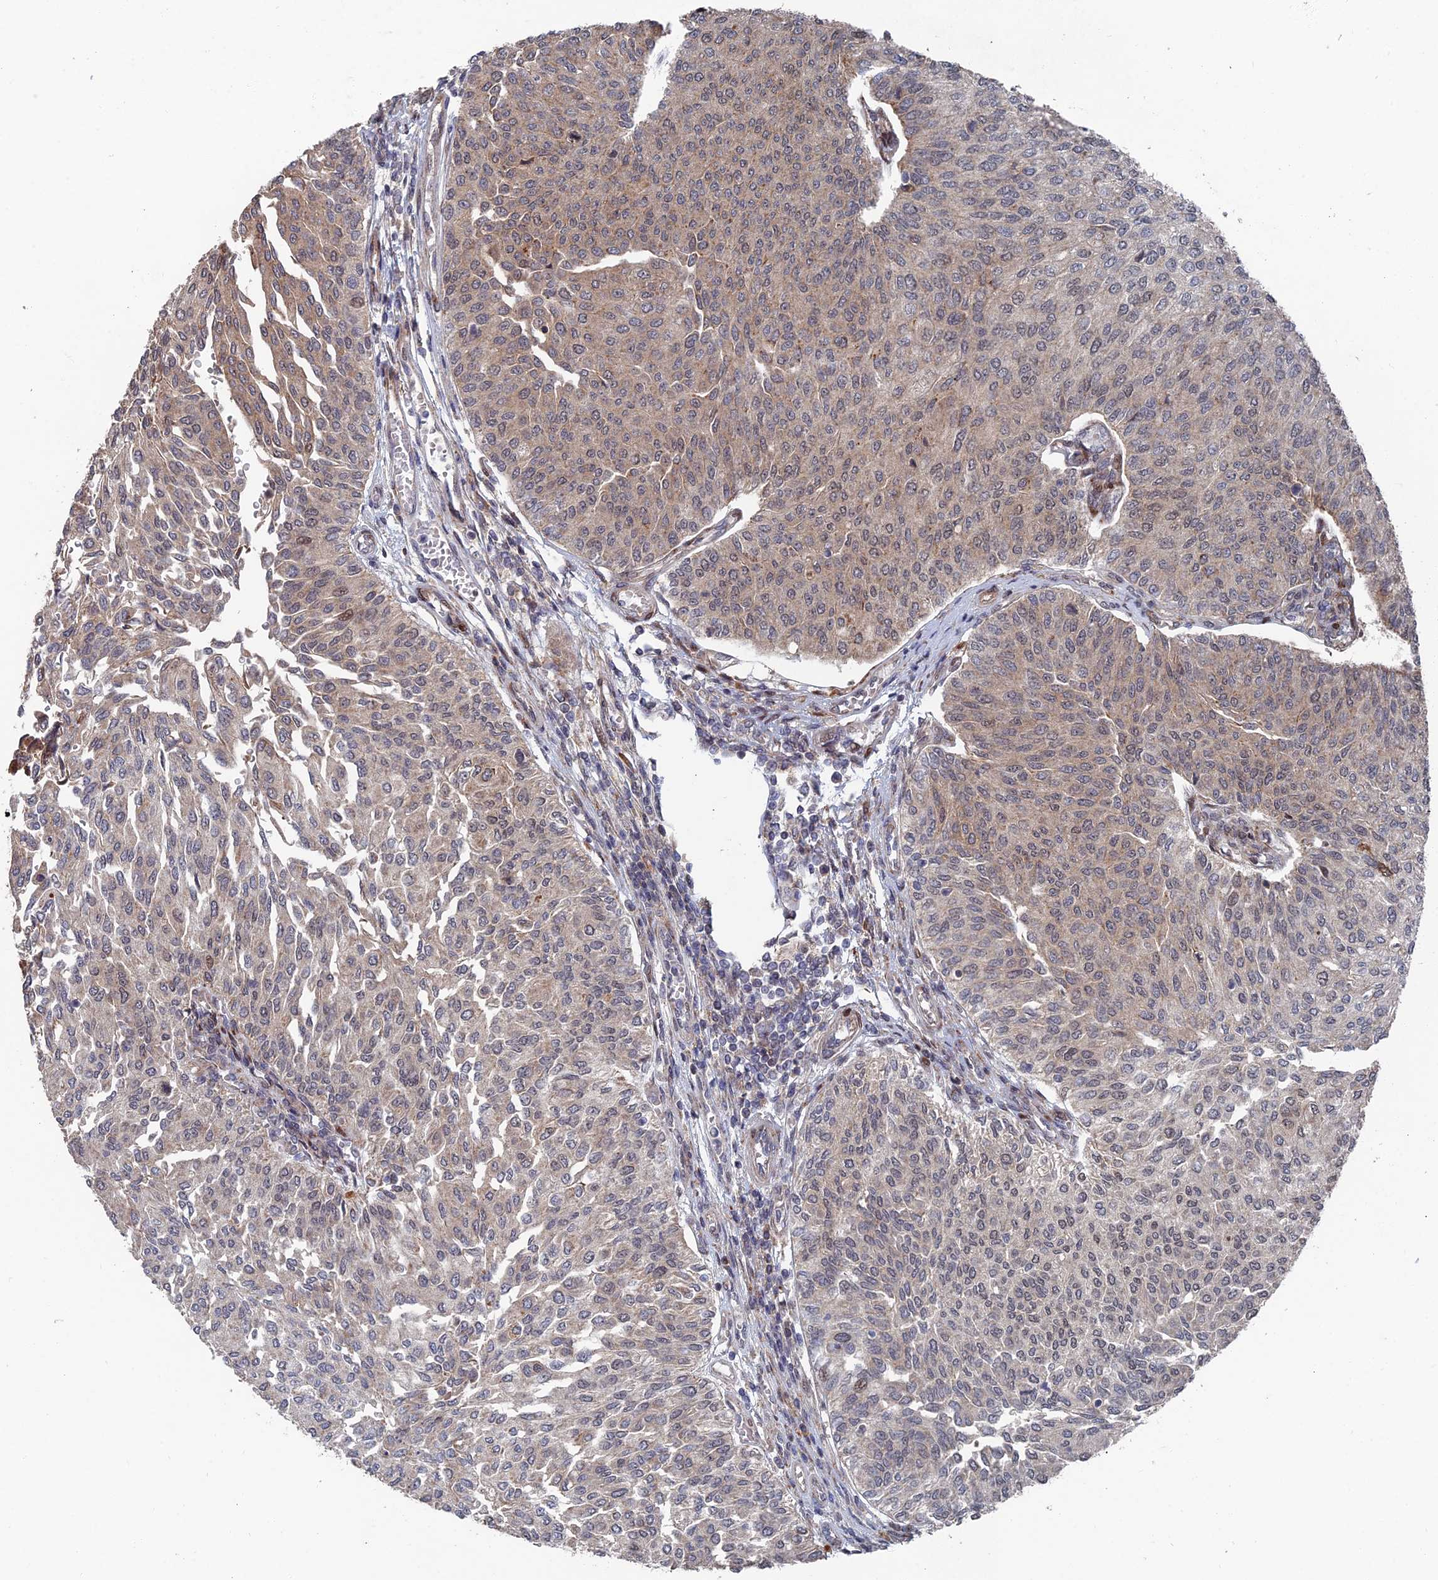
{"staining": {"intensity": "moderate", "quantity": "25%-75%", "location": "cytoplasmic/membranous"}, "tissue": "urothelial cancer", "cell_type": "Tumor cells", "image_type": "cancer", "snomed": [{"axis": "morphology", "description": "Urothelial carcinoma, High grade"}, {"axis": "topography", "description": "Urinary bladder"}], "caption": "This photomicrograph displays immunohistochemistry staining of high-grade urothelial carcinoma, with medium moderate cytoplasmic/membranous positivity in about 25%-75% of tumor cells.", "gene": "GTF2IRD1", "patient": {"sex": "female", "age": 79}}